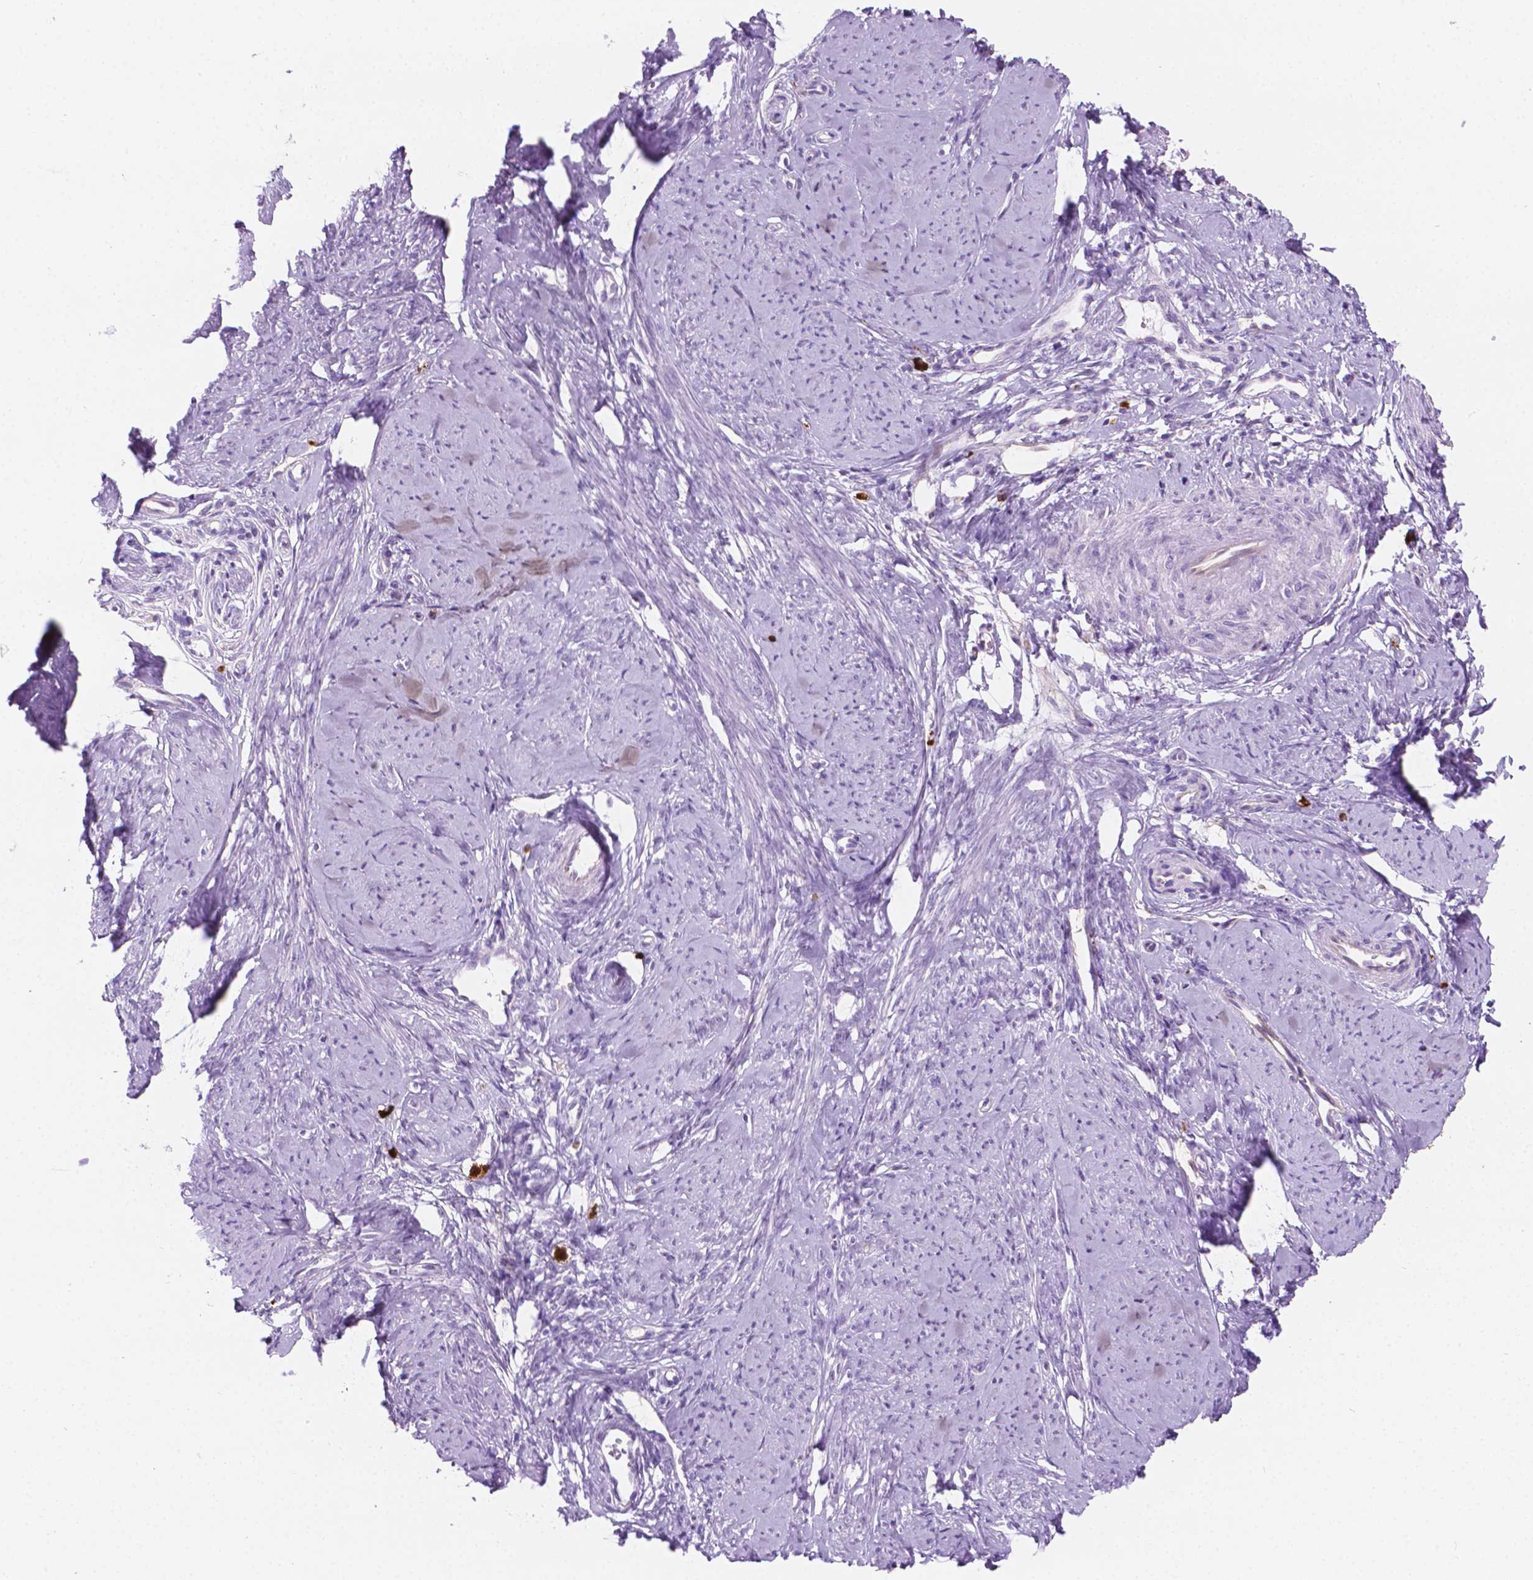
{"staining": {"intensity": "weak", "quantity": "<25%", "location": "cytoplasmic/membranous"}, "tissue": "smooth muscle", "cell_type": "Smooth muscle cells", "image_type": "normal", "snomed": [{"axis": "morphology", "description": "Normal tissue, NOS"}, {"axis": "topography", "description": "Smooth muscle"}], "caption": "Immunohistochemistry of unremarkable human smooth muscle demonstrates no positivity in smooth muscle cells.", "gene": "EPPK1", "patient": {"sex": "female", "age": 48}}